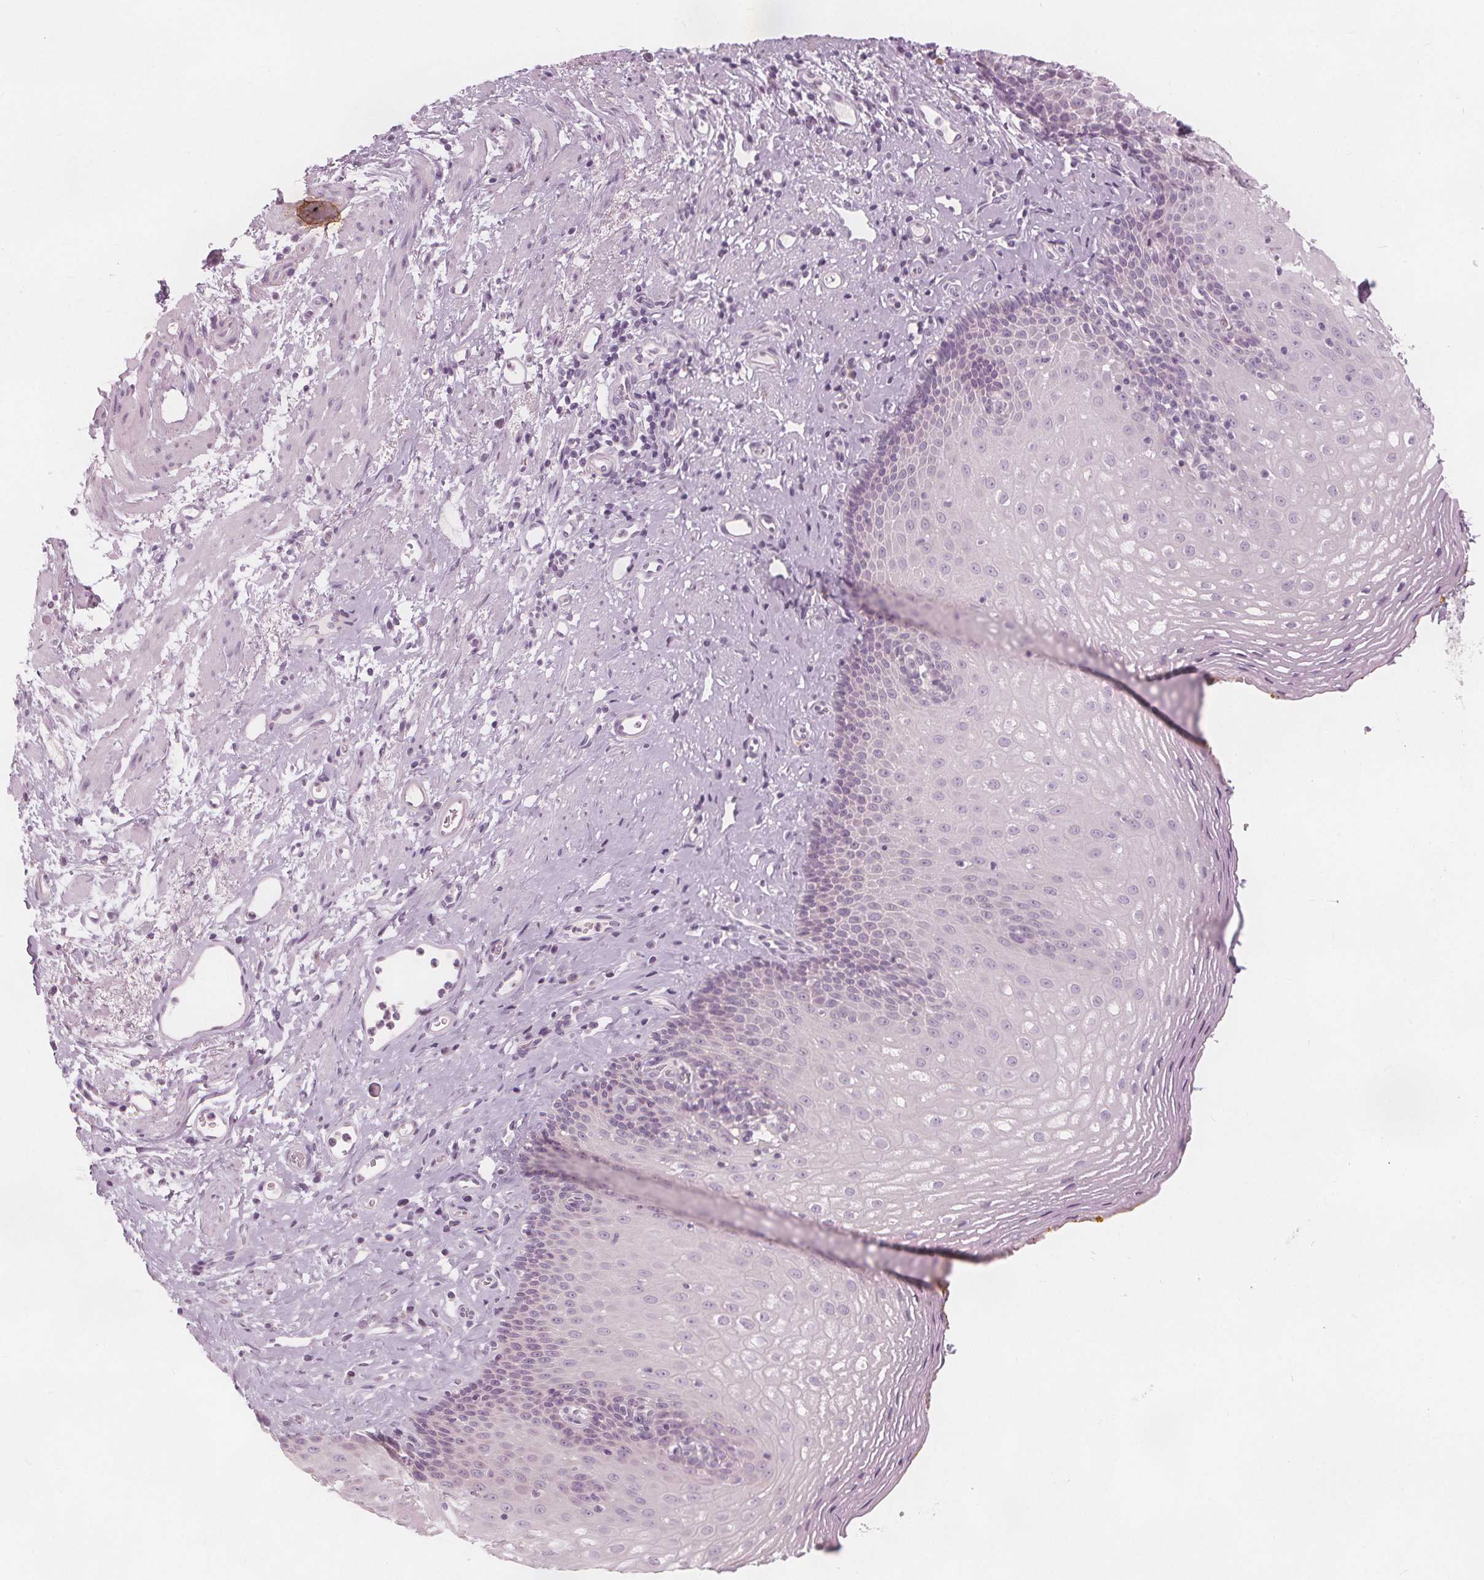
{"staining": {"intensity": "negative", "quantity": "none", "location": "none"}, "tissue": "esophagus", "cell_type": "Squamous epithelial cells", "image_type": "normal", "snomed": [{"axis": "morphology", "description": "Normal tissue, NOS"}, {"axis": "topography", "description": "Esophagus"}], "caption": "Immunohistochemistry of normal esophagus shows no staining in squamous epithelial cells. The staining is performed using DAB brown chromogen with nuclei counter-stained in using hematoxylin.", "gene": "BRSK1", "patient": {"sex": "female", "age": 68}}